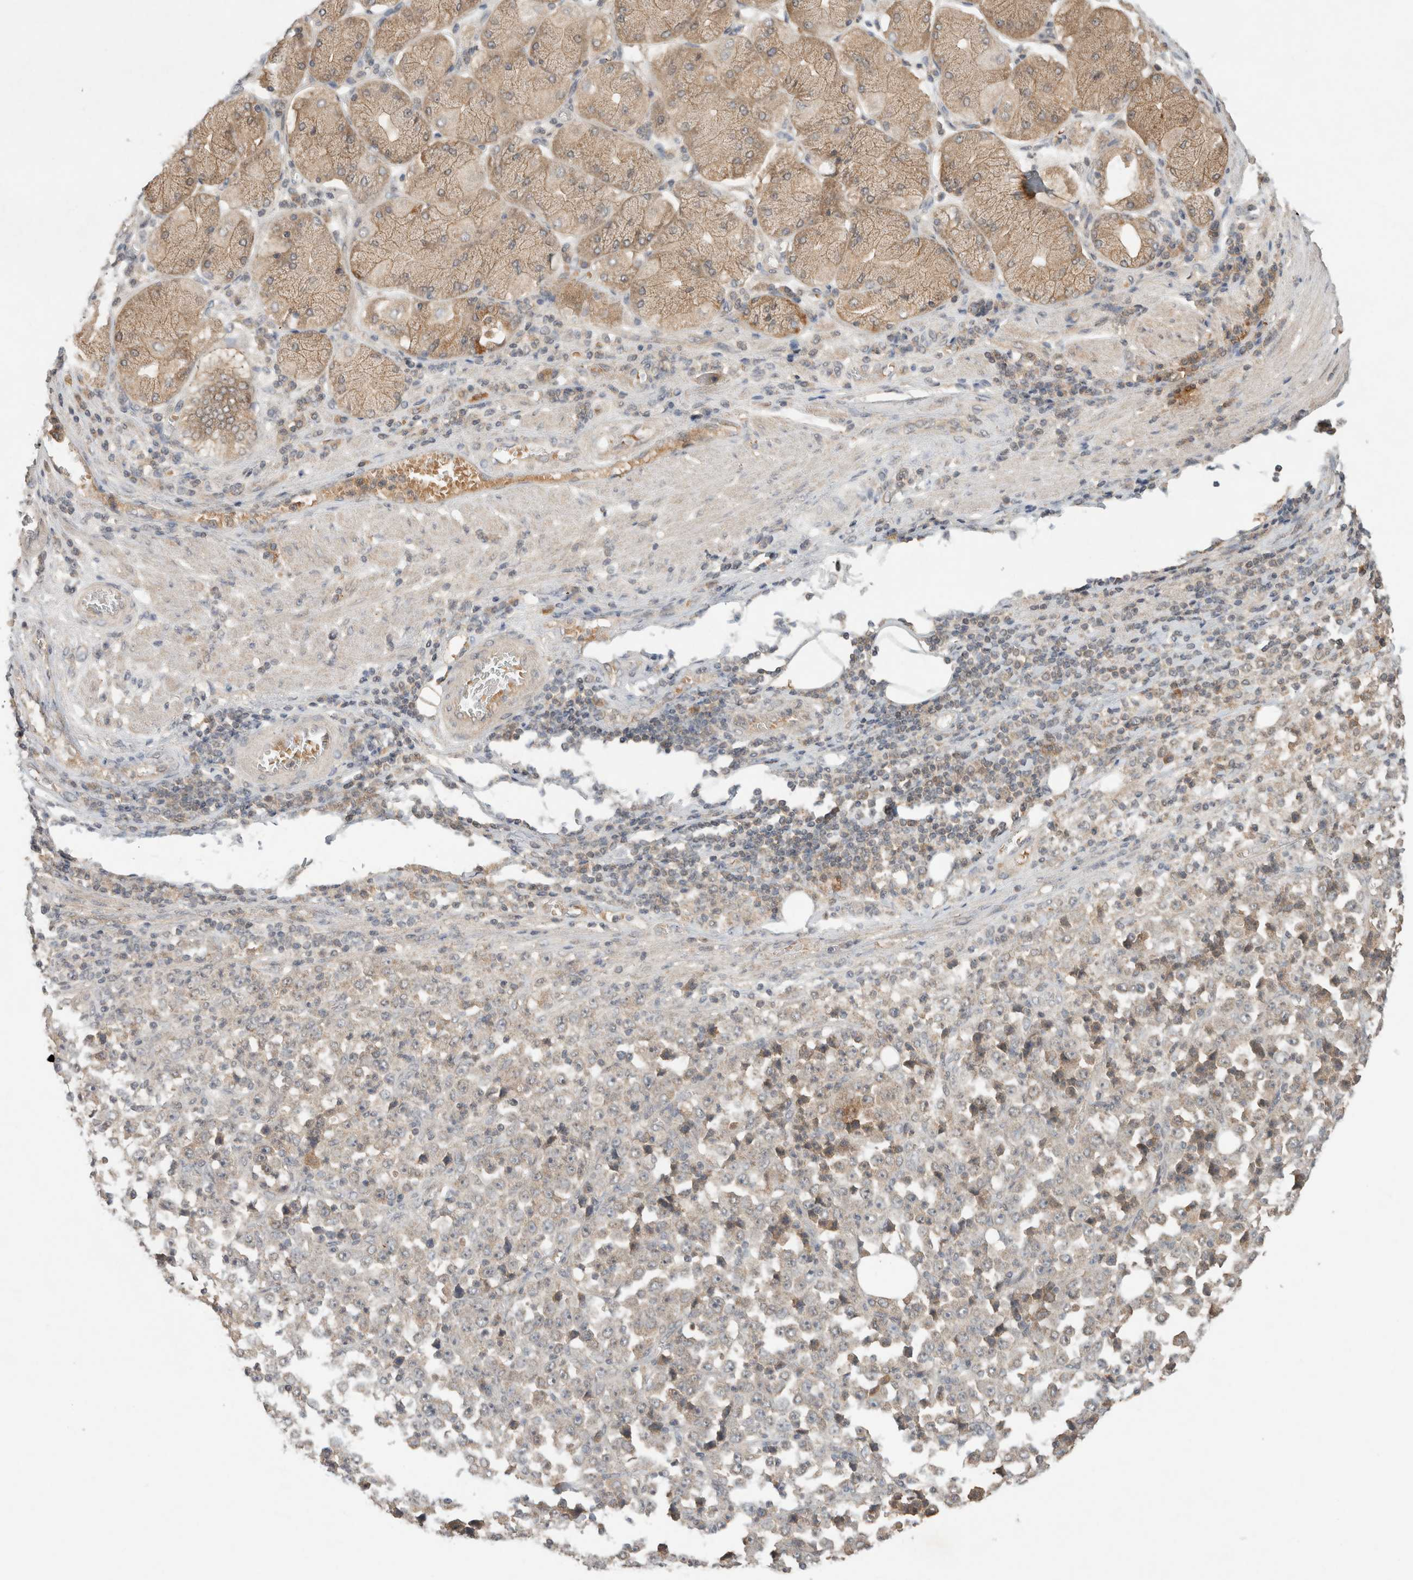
{"staining": {"intensity": "weak", "quantity": "<25%", "location": "cytoplasmic/membranous"}, "tissue": "stomach cancer", "cell_type": "Tumor cells", "image_type": "cancer", "snomed": [{"axis": "morphology", "description": "Normal tissue, NOS"}, {"axis": "morphology", "description": "Adenocarcinoma, NOS"}, {"axis": "topography", "description": "Stomach, upper"}, {"axis": "topography", "description": "Stomach"}], "caption": "This is an IHC image of stomach cancer (adenocarcinoma). There is no positivity in tumor cells.", "gene": "LOXL2", "patient": {"sex": "male", "age": 59}}